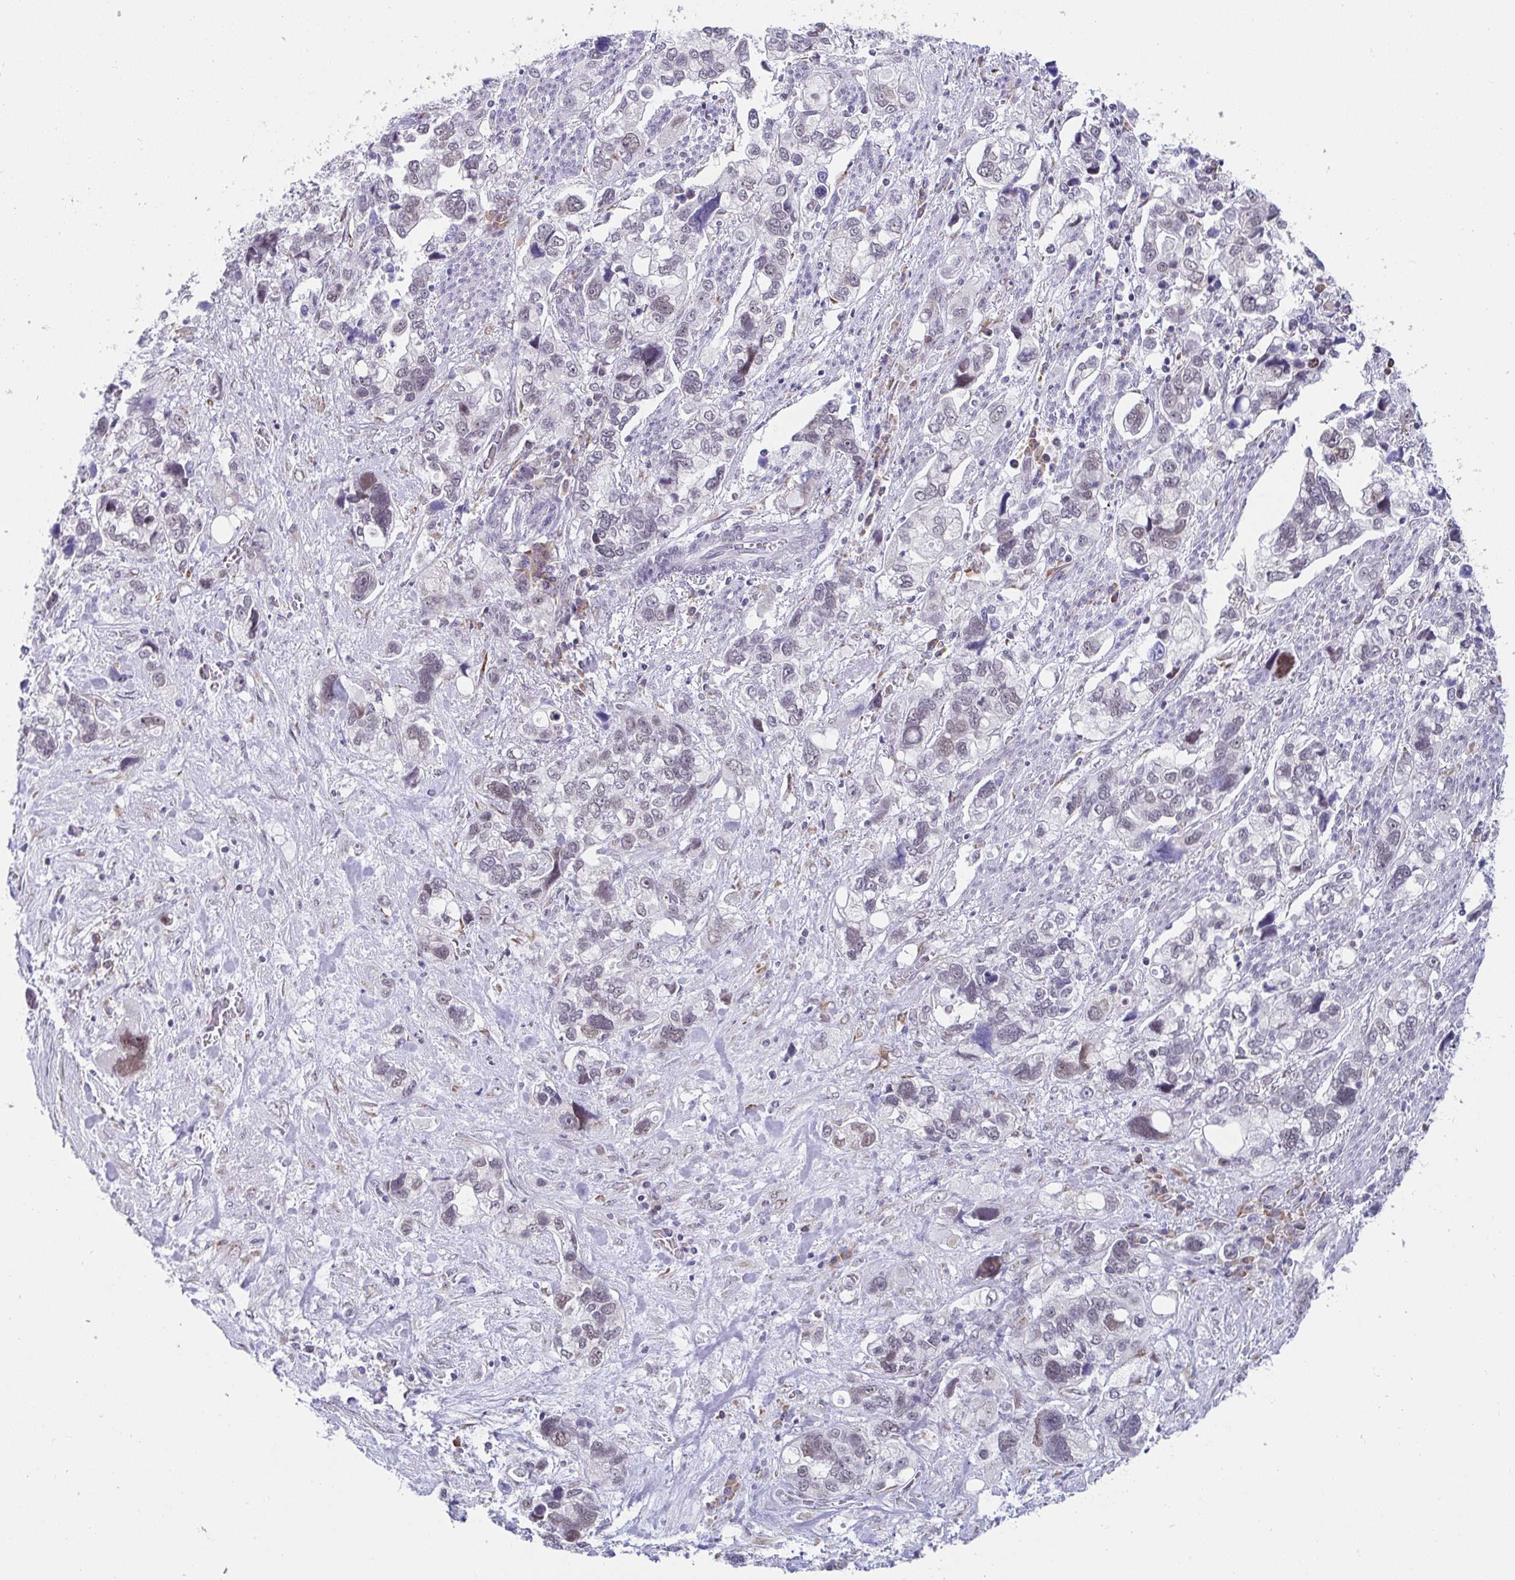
{"staining": {"intensity": "weak", "quantity": "25%-75%", "location": "nuclear"}, "tissue": "stomach cancer", "cell_type": "Tumor cells", "image_type": "cancer", "snomed": [{"axis": "morphology", "description": "Adenocarcinoma, NOS"}, {"axis": "topography", "description": "Stomach, upper"}], "caption": "This is an image of immunohistochemistry staining of adenocarcinoma (stomach), which shows weak expression in the nuclear of tumor cells.", "gene": "WDR72", "patient": {"sex": "female", "age": 81}}